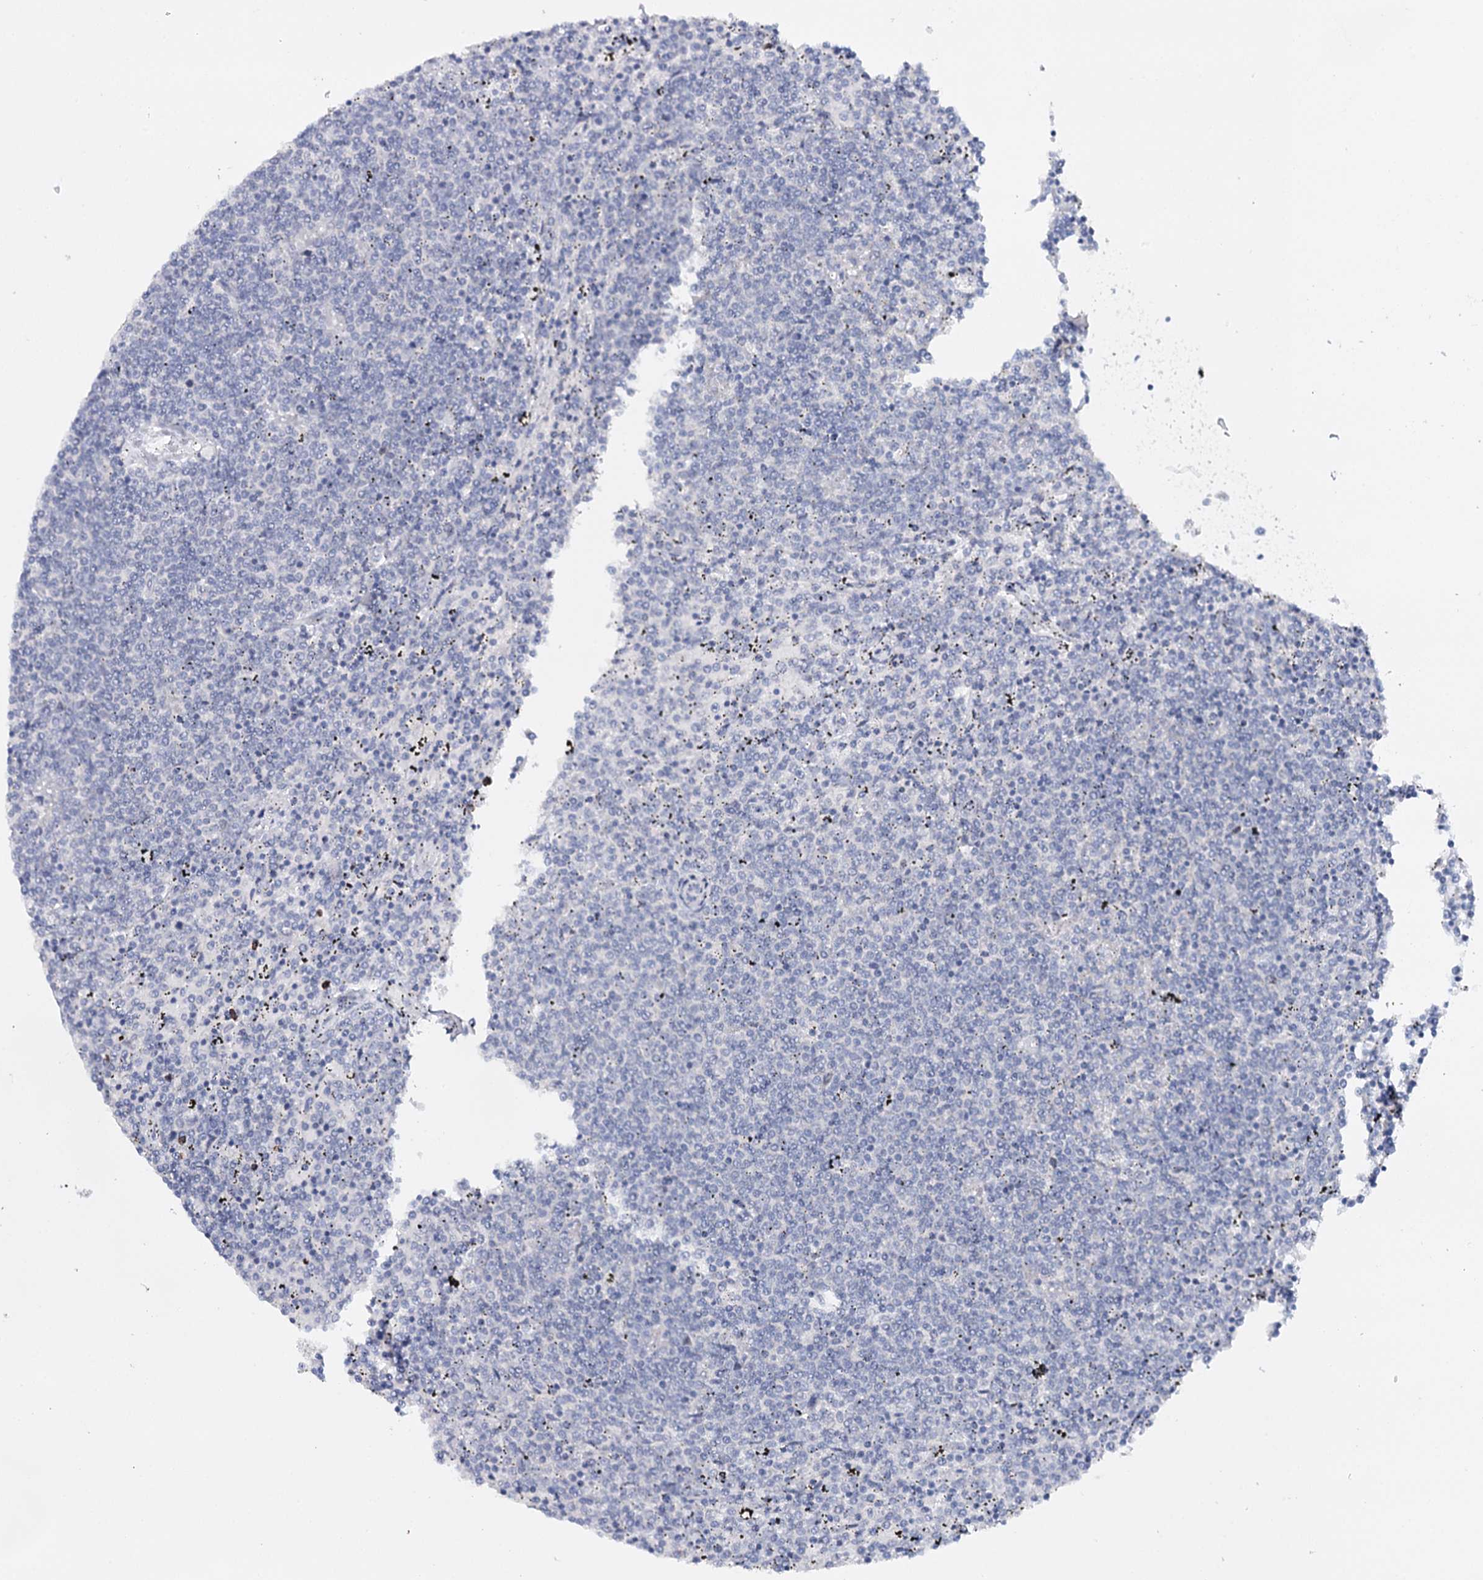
{"staining": {"intensity": "negative", "quantity": "none", "location": "none"}, "tissue": "lymphoma", "cell_type": "Tumor cells", "image_type": "cancer", "snomed": [{"axis": "morphology", "description": "Malignant lymphoma, non-Hodgkin's type, Low grade"}, {"axis": "topography", "description": "Spleen"}], "caption": "The immunohistochemistry (IHC) image has no significant positivity in tumor cells of low-grade malignant lymphoma, non-Hodgkin's type tissue. (DAB IHC, high magnification).", "gene": "TP53", "patient": {"sex": "female", "age": 50}}